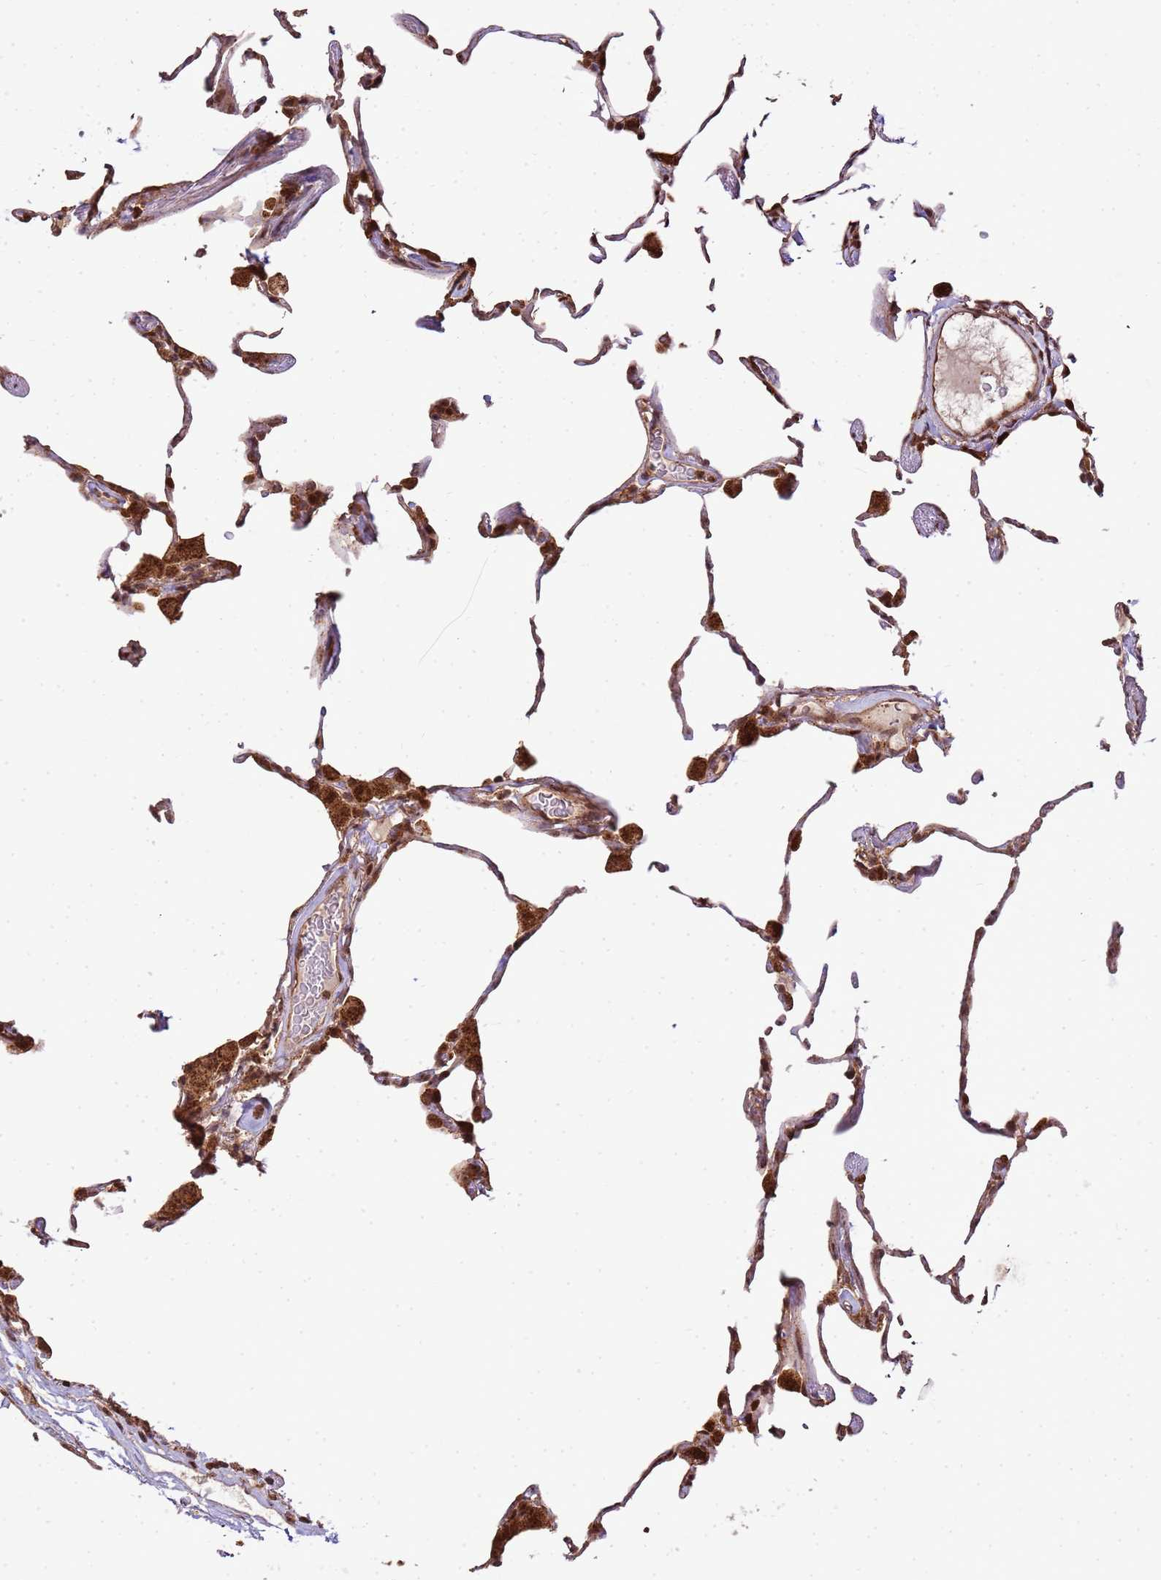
{"staining": {"intensity": "moderate", "quantity": ">75%", "location": "cytoplasmic/membranous,nuclear"}, "tissue": "lung", "cell_type": "Alveolar cells", "image_type": "normal", "snomed": [{"axis": "morphology", "description": "Normal tissue, NOS"}, {"axis": "topography", "description": "Lung"}], "caption": "High-magnification brightfield microscopy of unremarkable lung stained with DAB (3,3'-diaminobenzidine) (brown) and counterstained with hematoxylin (blue). alveolar cells exhibit moderate cytoplasmic/membranous,nuclear expression is identified in approximately>75% of cells. (DAB IHC, brown staining for protein, blue staining for nuclei).", "gene": "PEX14", "patient": {"sex": "female", "age": 57}}